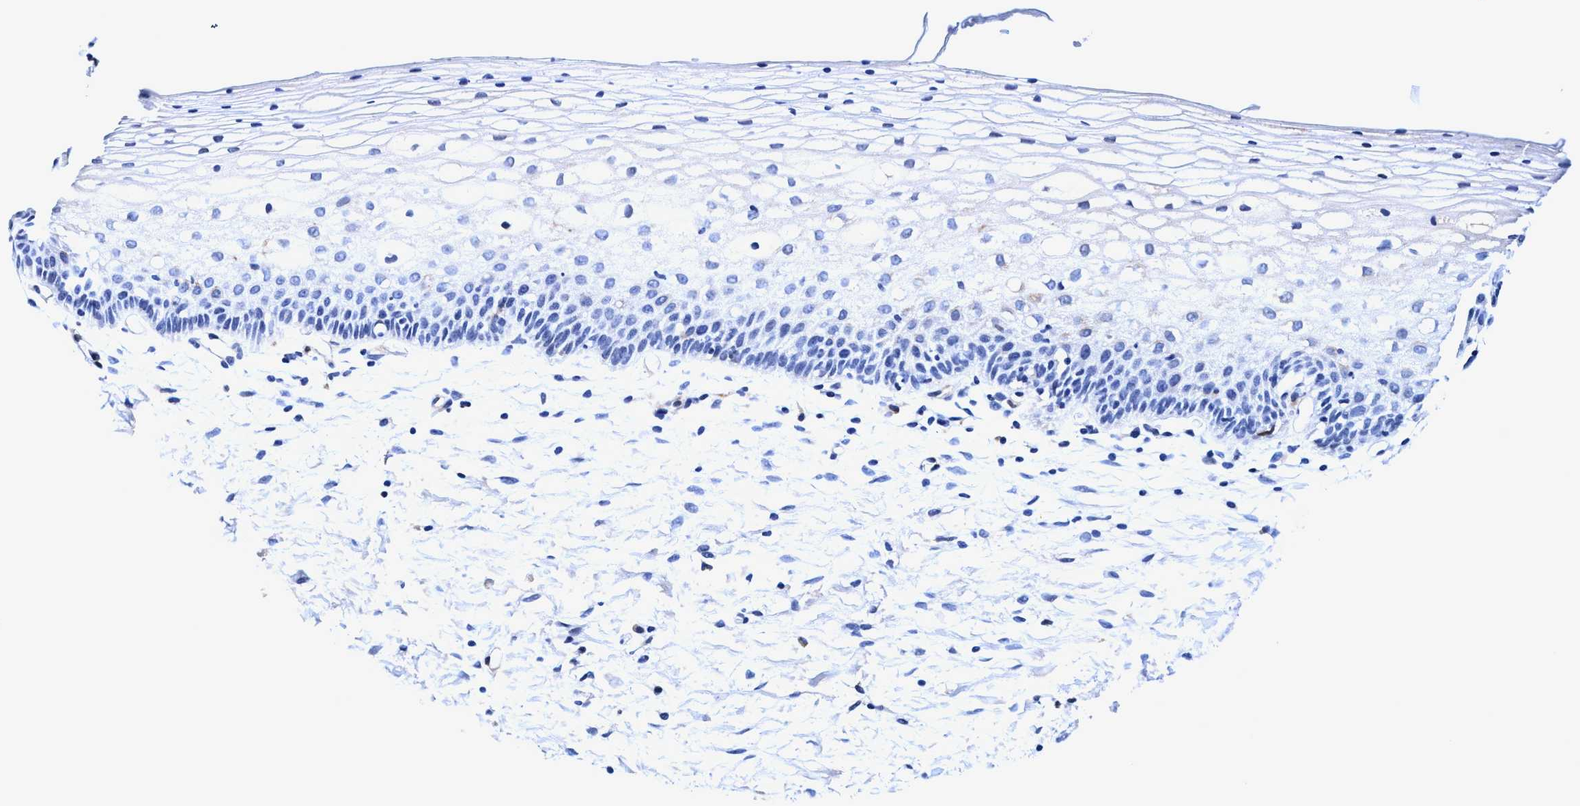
{"staining": {"intensity": "negative", "quantity": "none", "location": "none"}, "tissue": "cervix", "cell_type": "Glandular cells", "image_type": "normal", "snomed": [{"axis": "morphology", "description": "Normal tissue, NOS"}, {"axis": "topography", "description": "Cervix"}], "caption": "The image displays no significant positivity in glandular cells of cervix.", "gene": "UBALD2", "patient": {"sex": "female", "age": 72}}